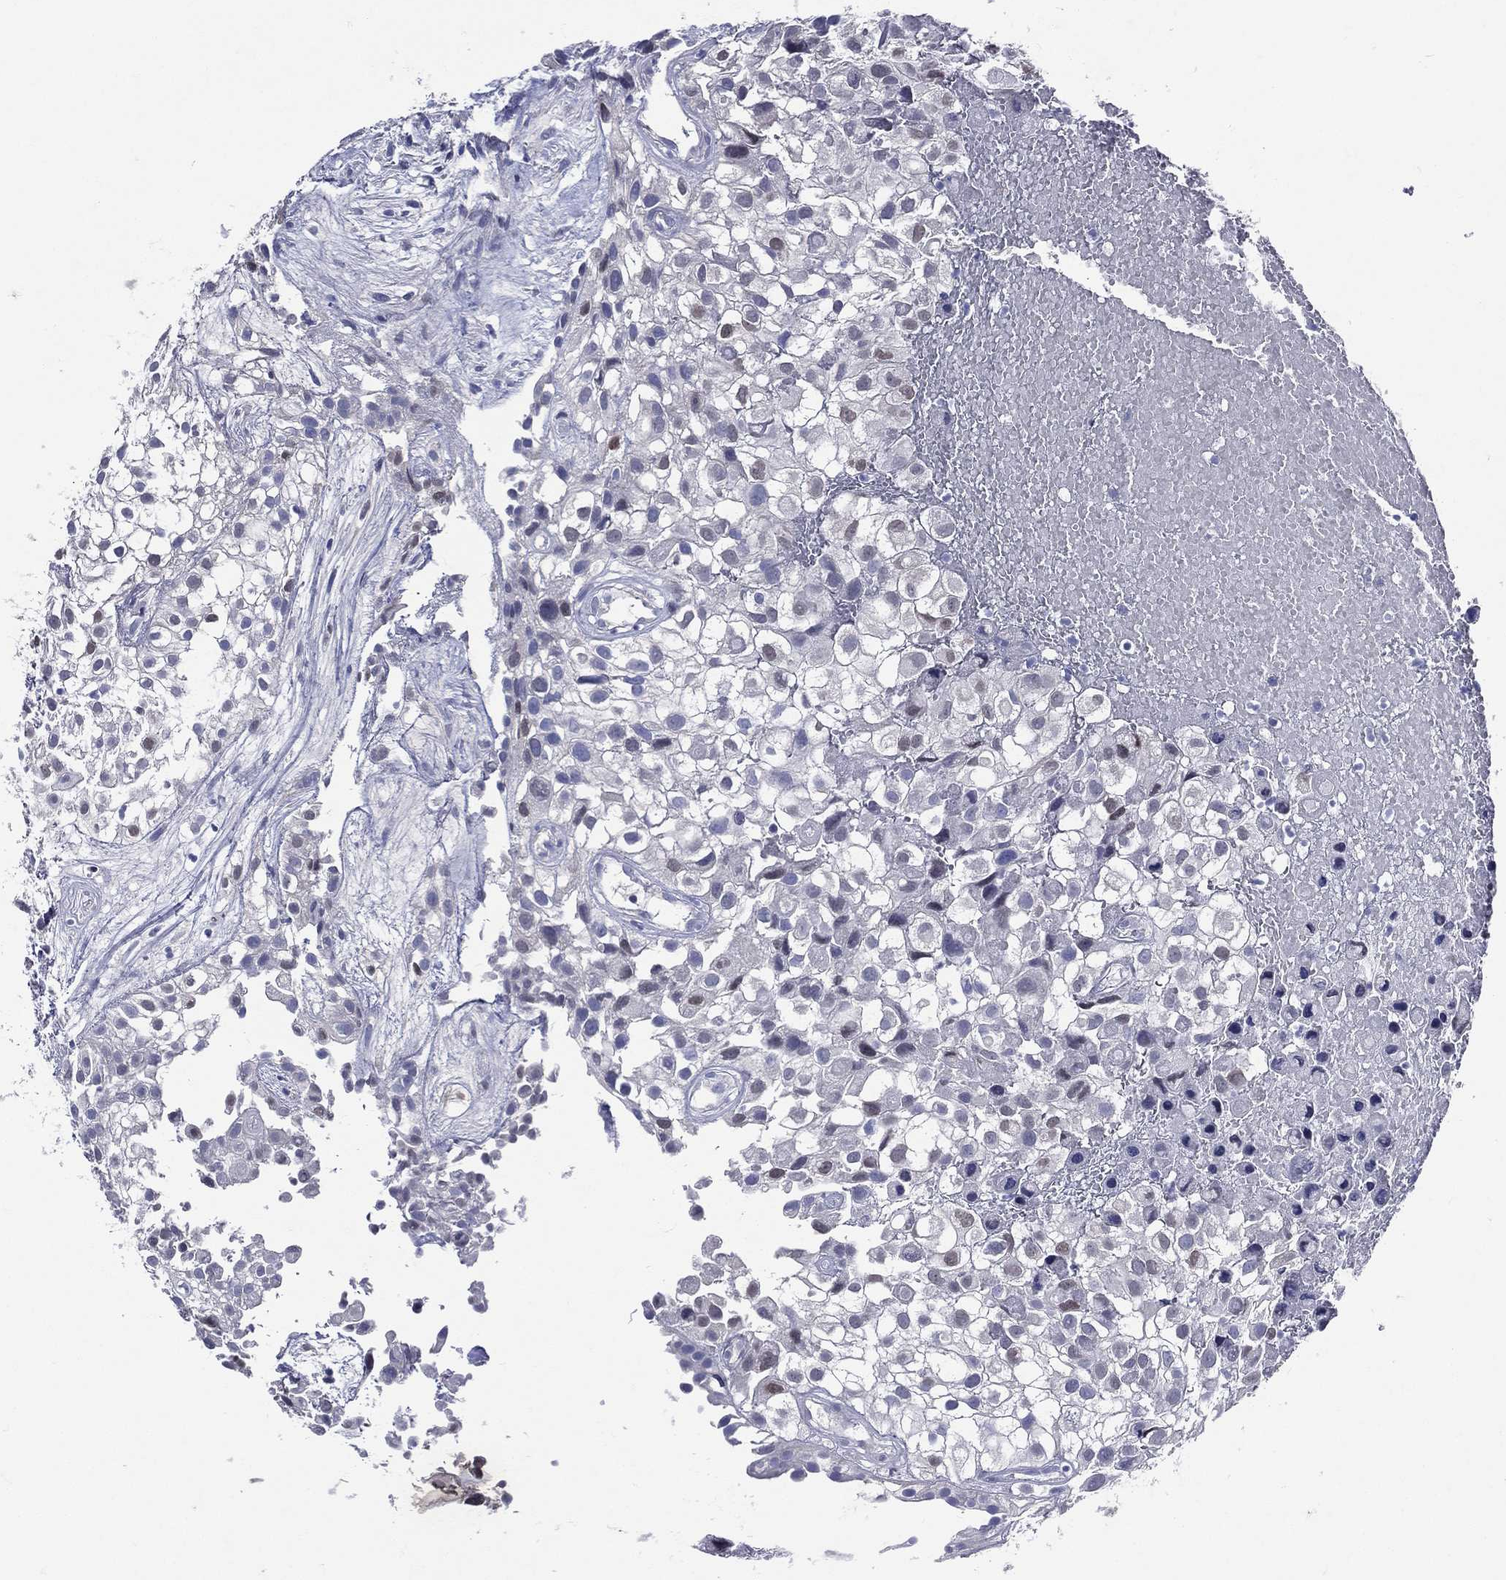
{"staining": {"intensity": "negative", "quantity": "none", "location": "none"}, "tissue": "urothelial cancer", "cell_type": "Tumor cells", "image_type": "cancer", "snomed": [{"axis": "morphology", "description": "Urothelial carcinoma, High grade"}, {"axis": "topography", "description": "Urinary bladder"}], "caption": "Protein analysis of high-grade urothelial carcinoma demonstrates no significant expression in tumor cells.", "gene": "TGM1", "patient": {"sex": "male", "age": 56}}